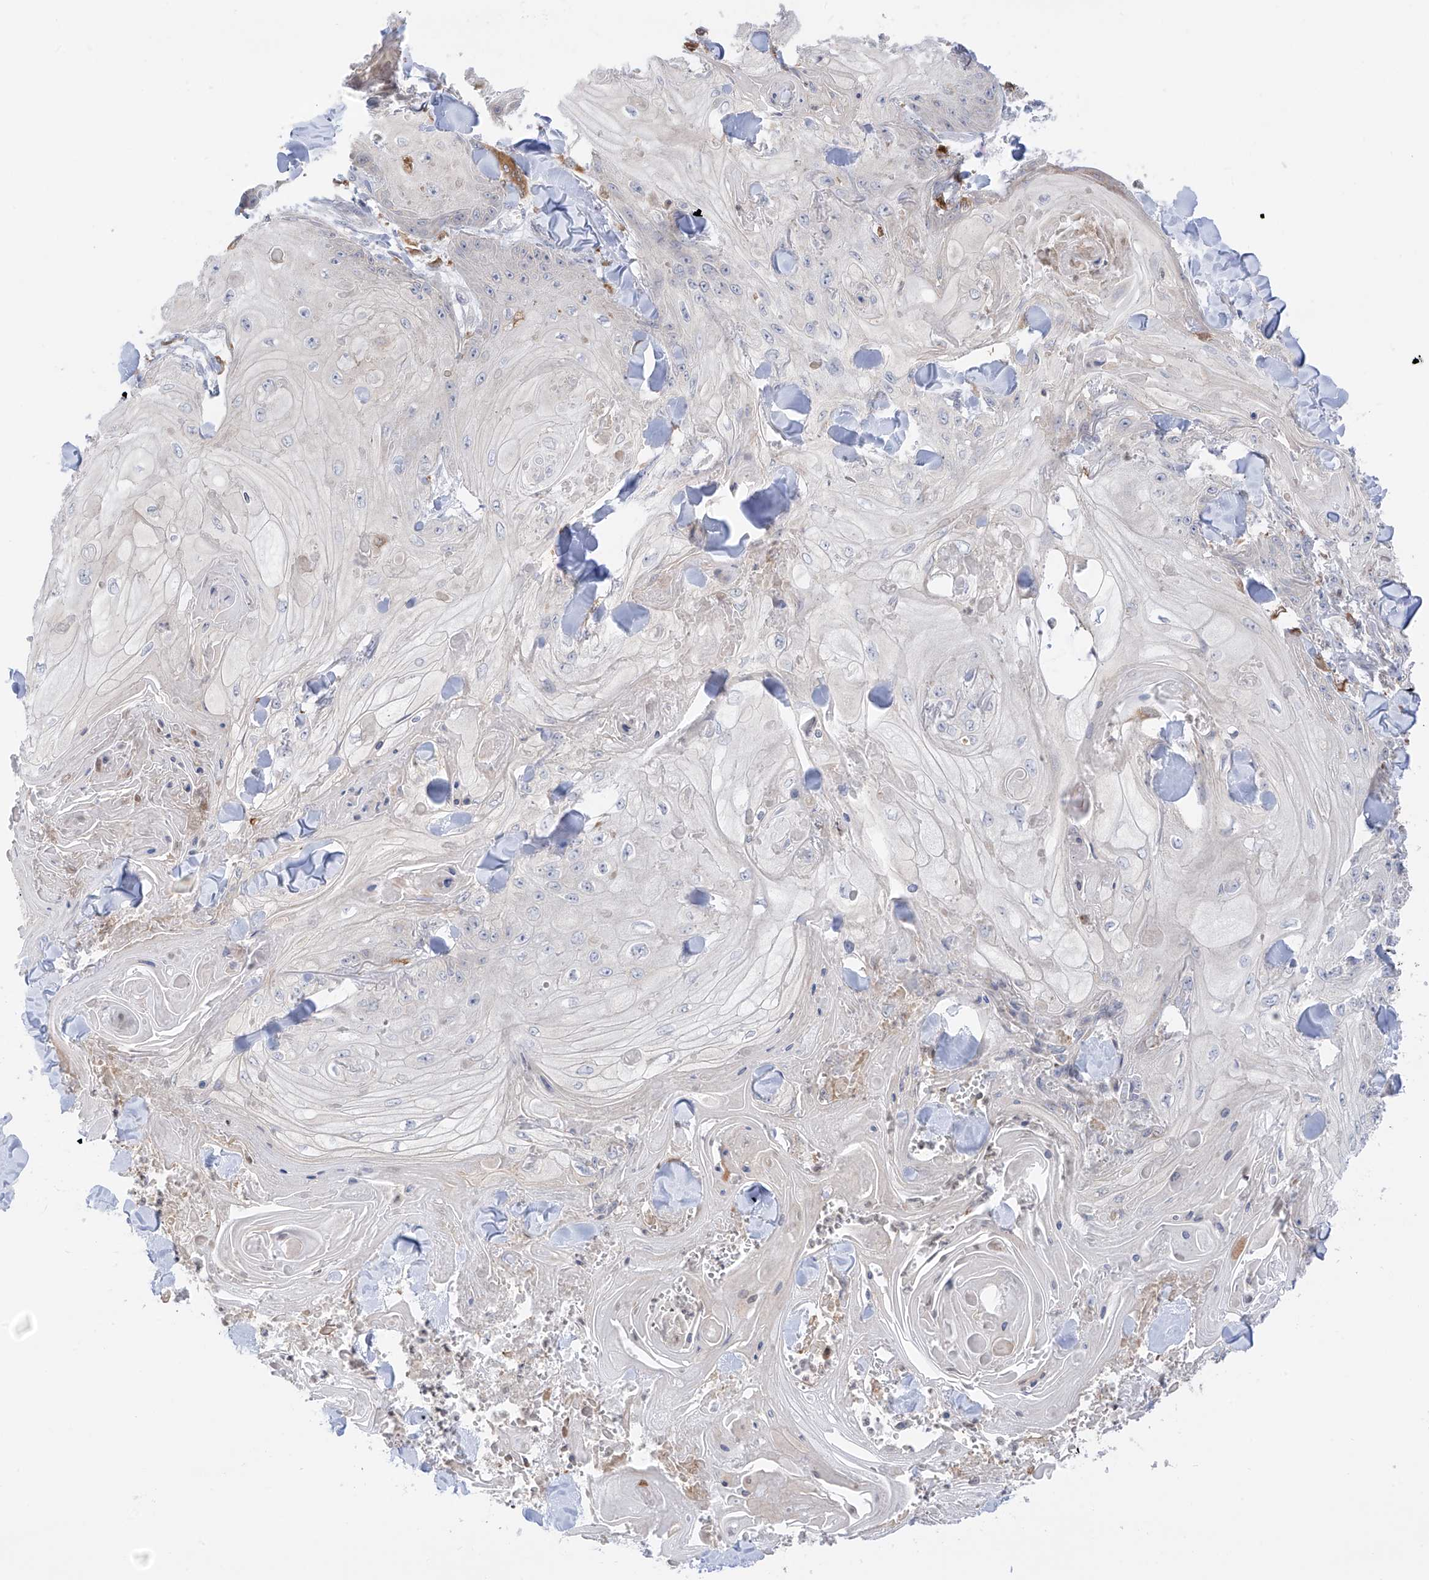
{"staining": {"intensity": "negative", "quantity": "none", "location": "none"}, "tissue": "skin cancer", "cell_type": "Tumor cells", "image_type": "cancer", "snomed": [{"axis": "morphology", "description": "Squamous cell carcinoma, NOS"}, {"axis": "topography", "description": "Skin"}], "caption": "A high-resolution image shows immunohistochemistry staining of skin squamous cell carcinoma, which reveals no significant positivity in tumor cells.", "gene": "TBXAS1", "patient": {"sex": "male", "age": 74}}